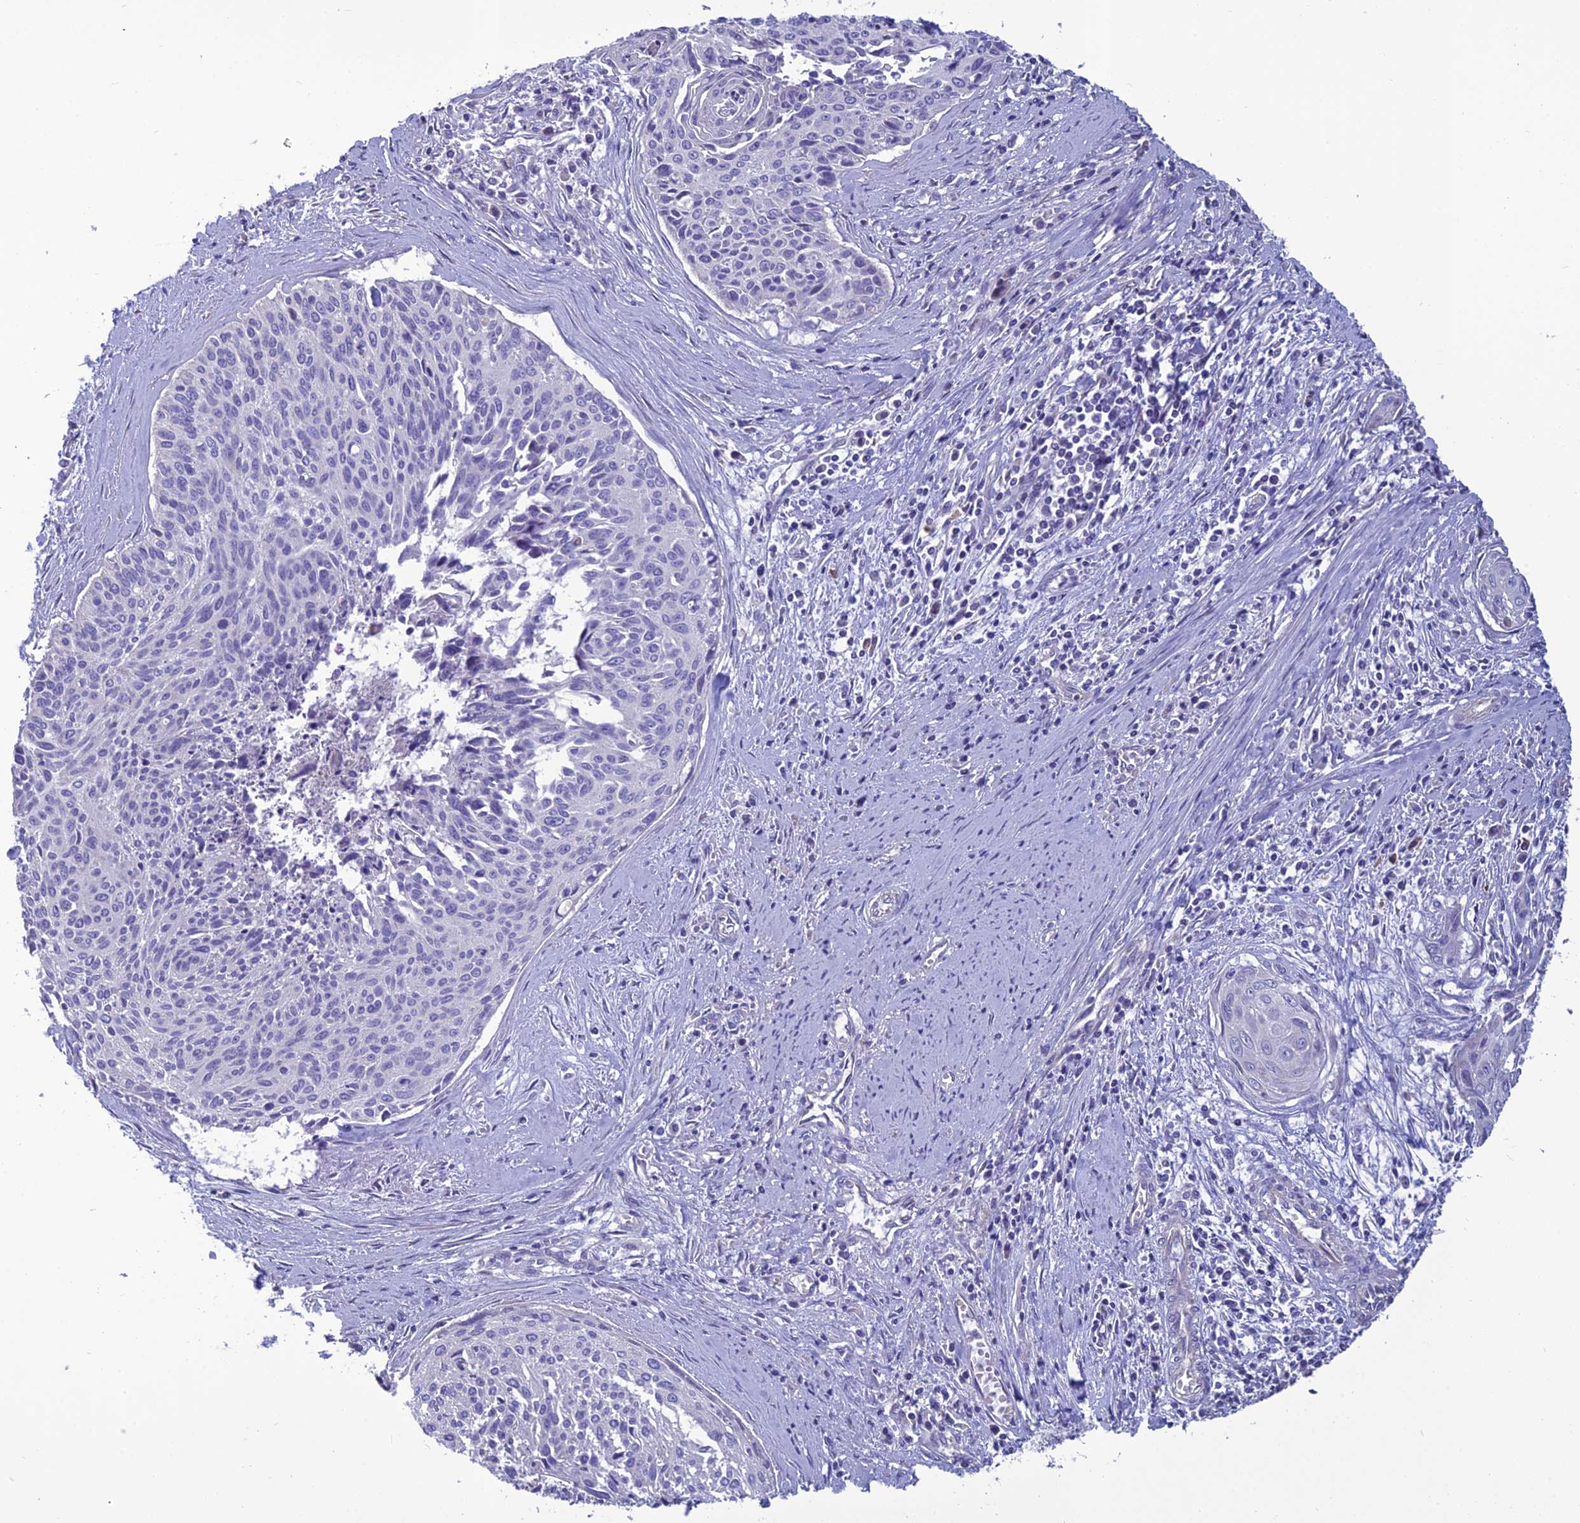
{"staining": {"intensity": "negative", "quantity": "none", "location": "none"}, "tissue": "cervical cancer", "cell_type": "Tumor cells", "image_type": "cancer", "snomed": [{"axis": "morphology", "description": "Squamous cell carcinoma, NOS"}, {"axis": "topography", "description": "Cervix"}], "caption": "Tumor cells show no significant expression in squamous cell carcinoma (cervical).", "gene": "BHMT2", "patient": {"sex": "female", "age": 55}}